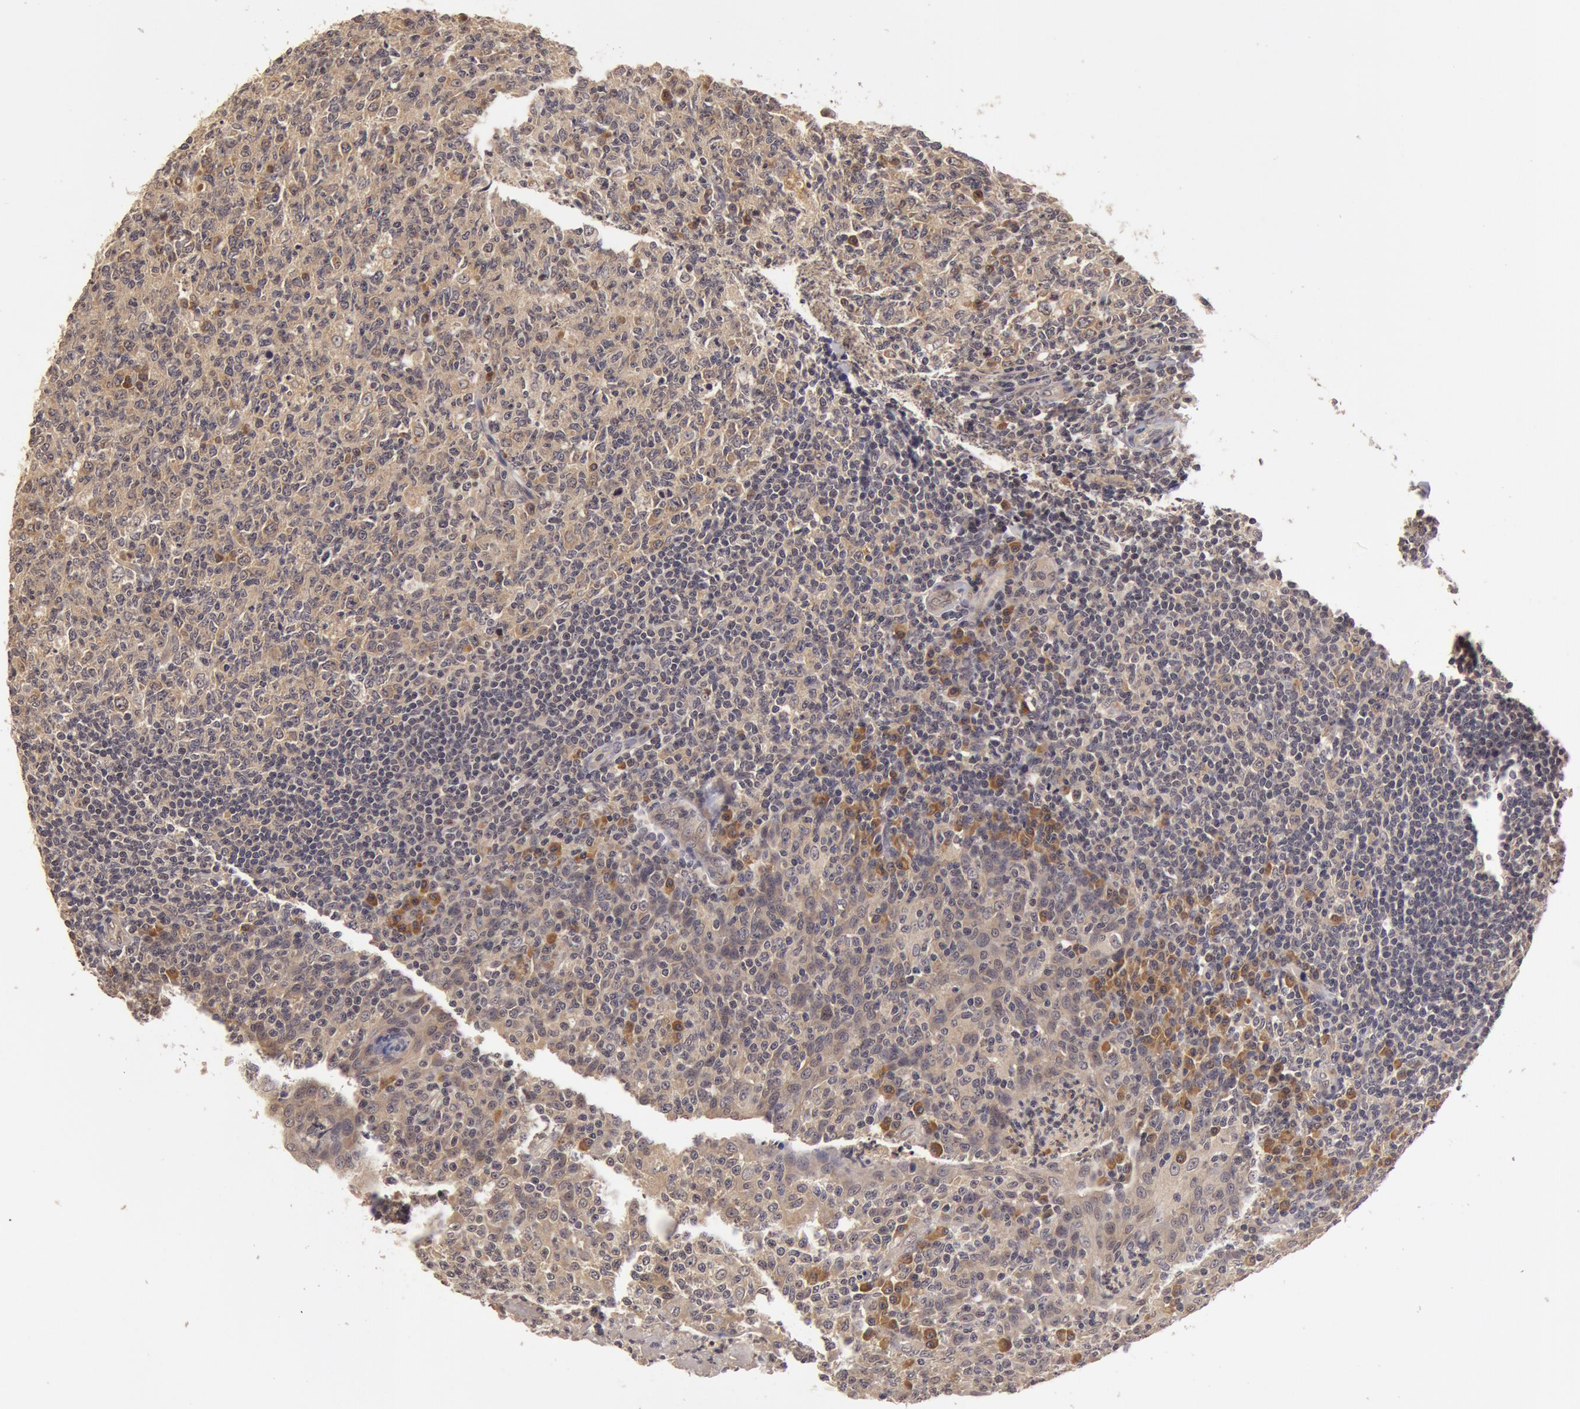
{"staining": {"intensity": "weak", "quantity": ">75%", "location": "cytoplasmic/membranous"}, "tissue": "tonsil", "cell_type": "Germinal center cells", "image_type": "normal", "snomed": [{"axis": "morphology", "description": "Normal tissue, NOS"}, {"axis": "topography", "description": "Tonsil"}], "caption": "Tonsil stained with IHC reveals weak cytoplasmic/membranous positivity in approximately >75% of germinal center cells.", "gene": "BCHE", "patient": {"sex": "male", "age": 6}}